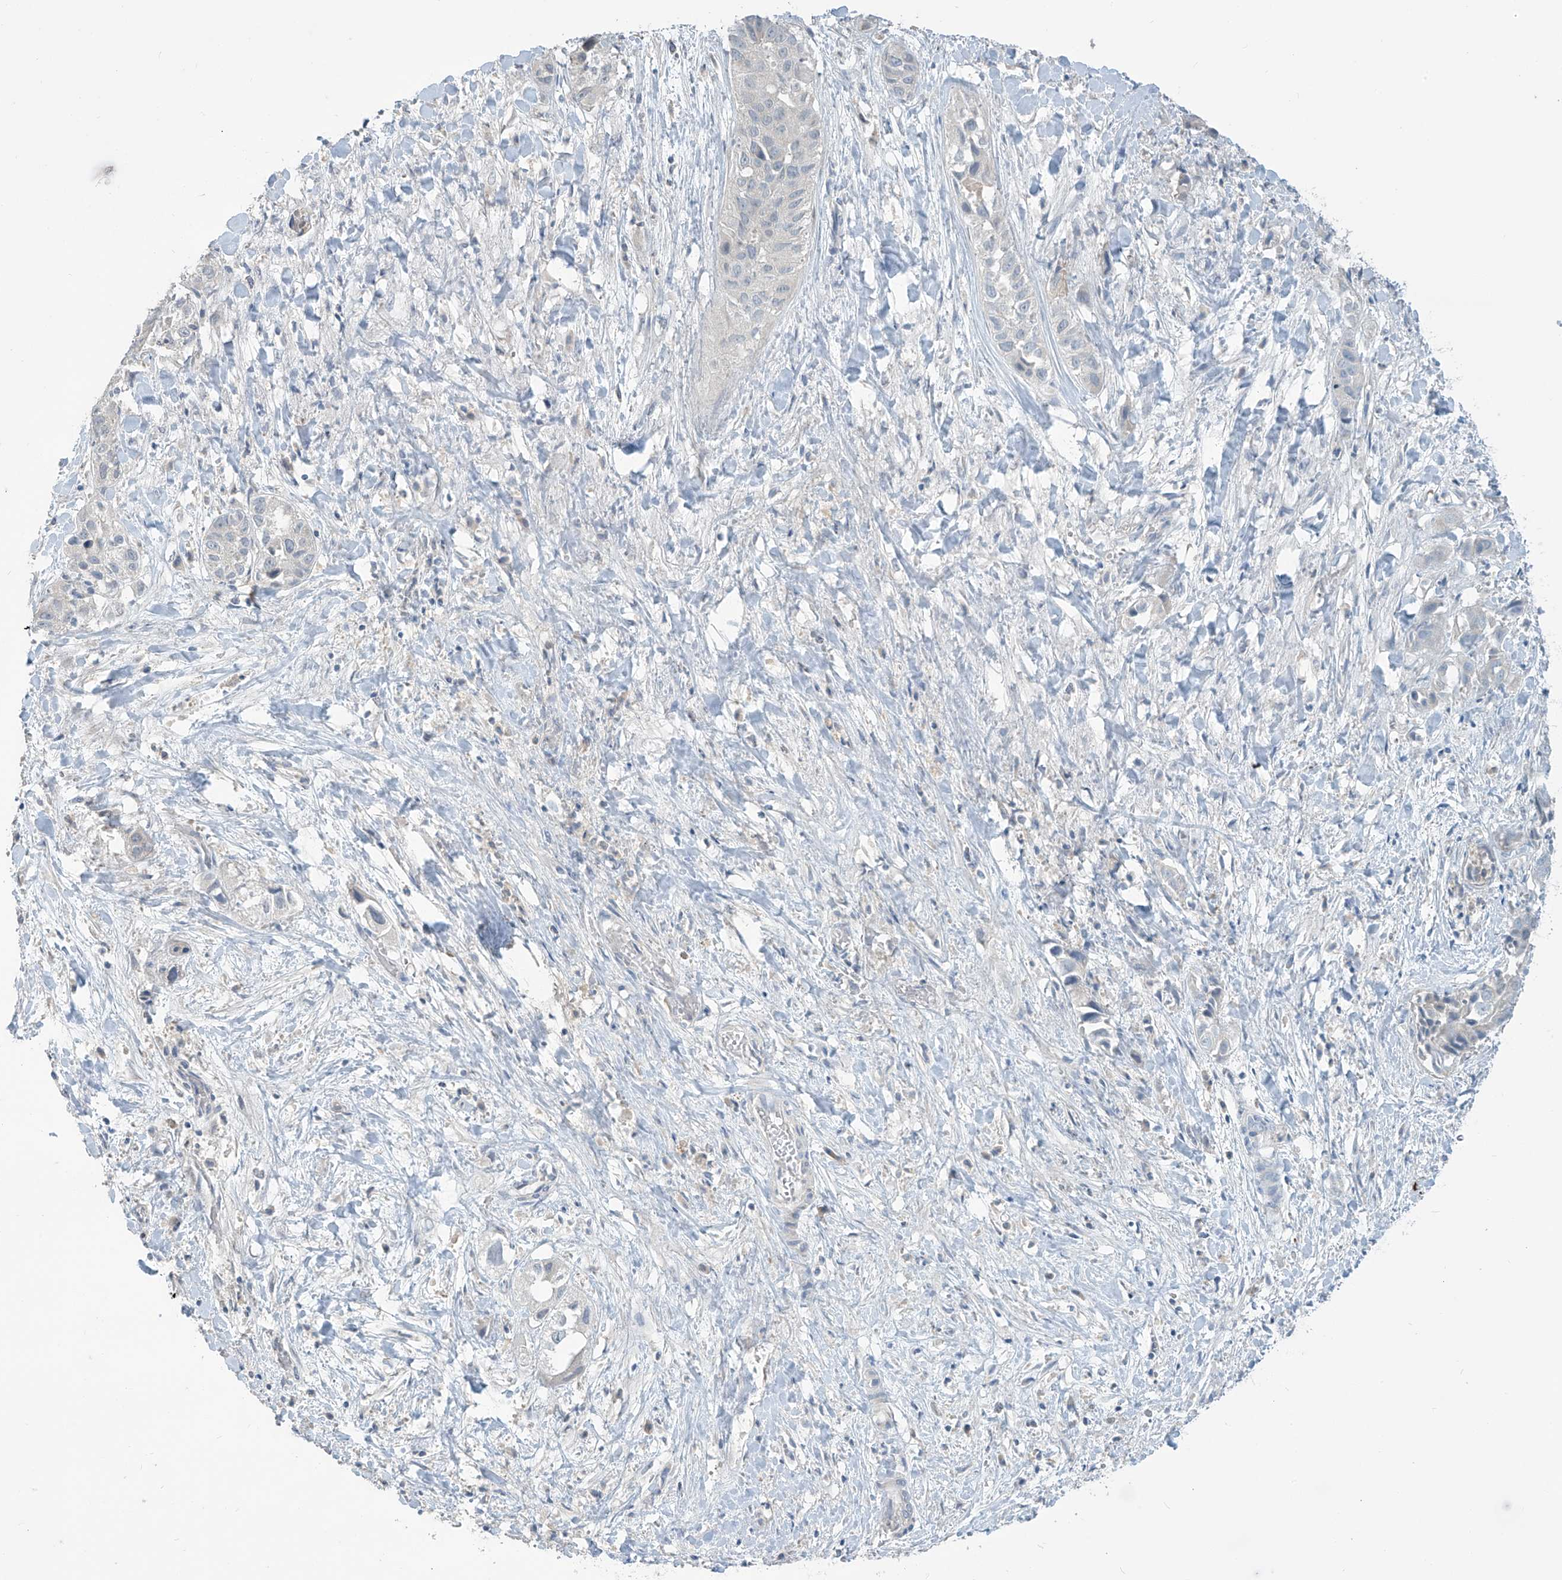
{"staining": {"intensity": "negative", "quantity": "none", "location": "none"}, "tissue": "liver cancer", "cell_type": "Tumor cells", "image_type": "cancer", "snomed": [{"axis": "morphology", "description": "Cholangiocarcinoma"}, {"axis": "topography", "description": "Liver"}], "caption": "High power microscopy micrograph of an immunohistochemistry image of liver cancer (cholangiocarcinoma), revealing no significant staining in tumor cells.", "gene": "METAP1D", "patient": {"sex": "female", "age": 52}}